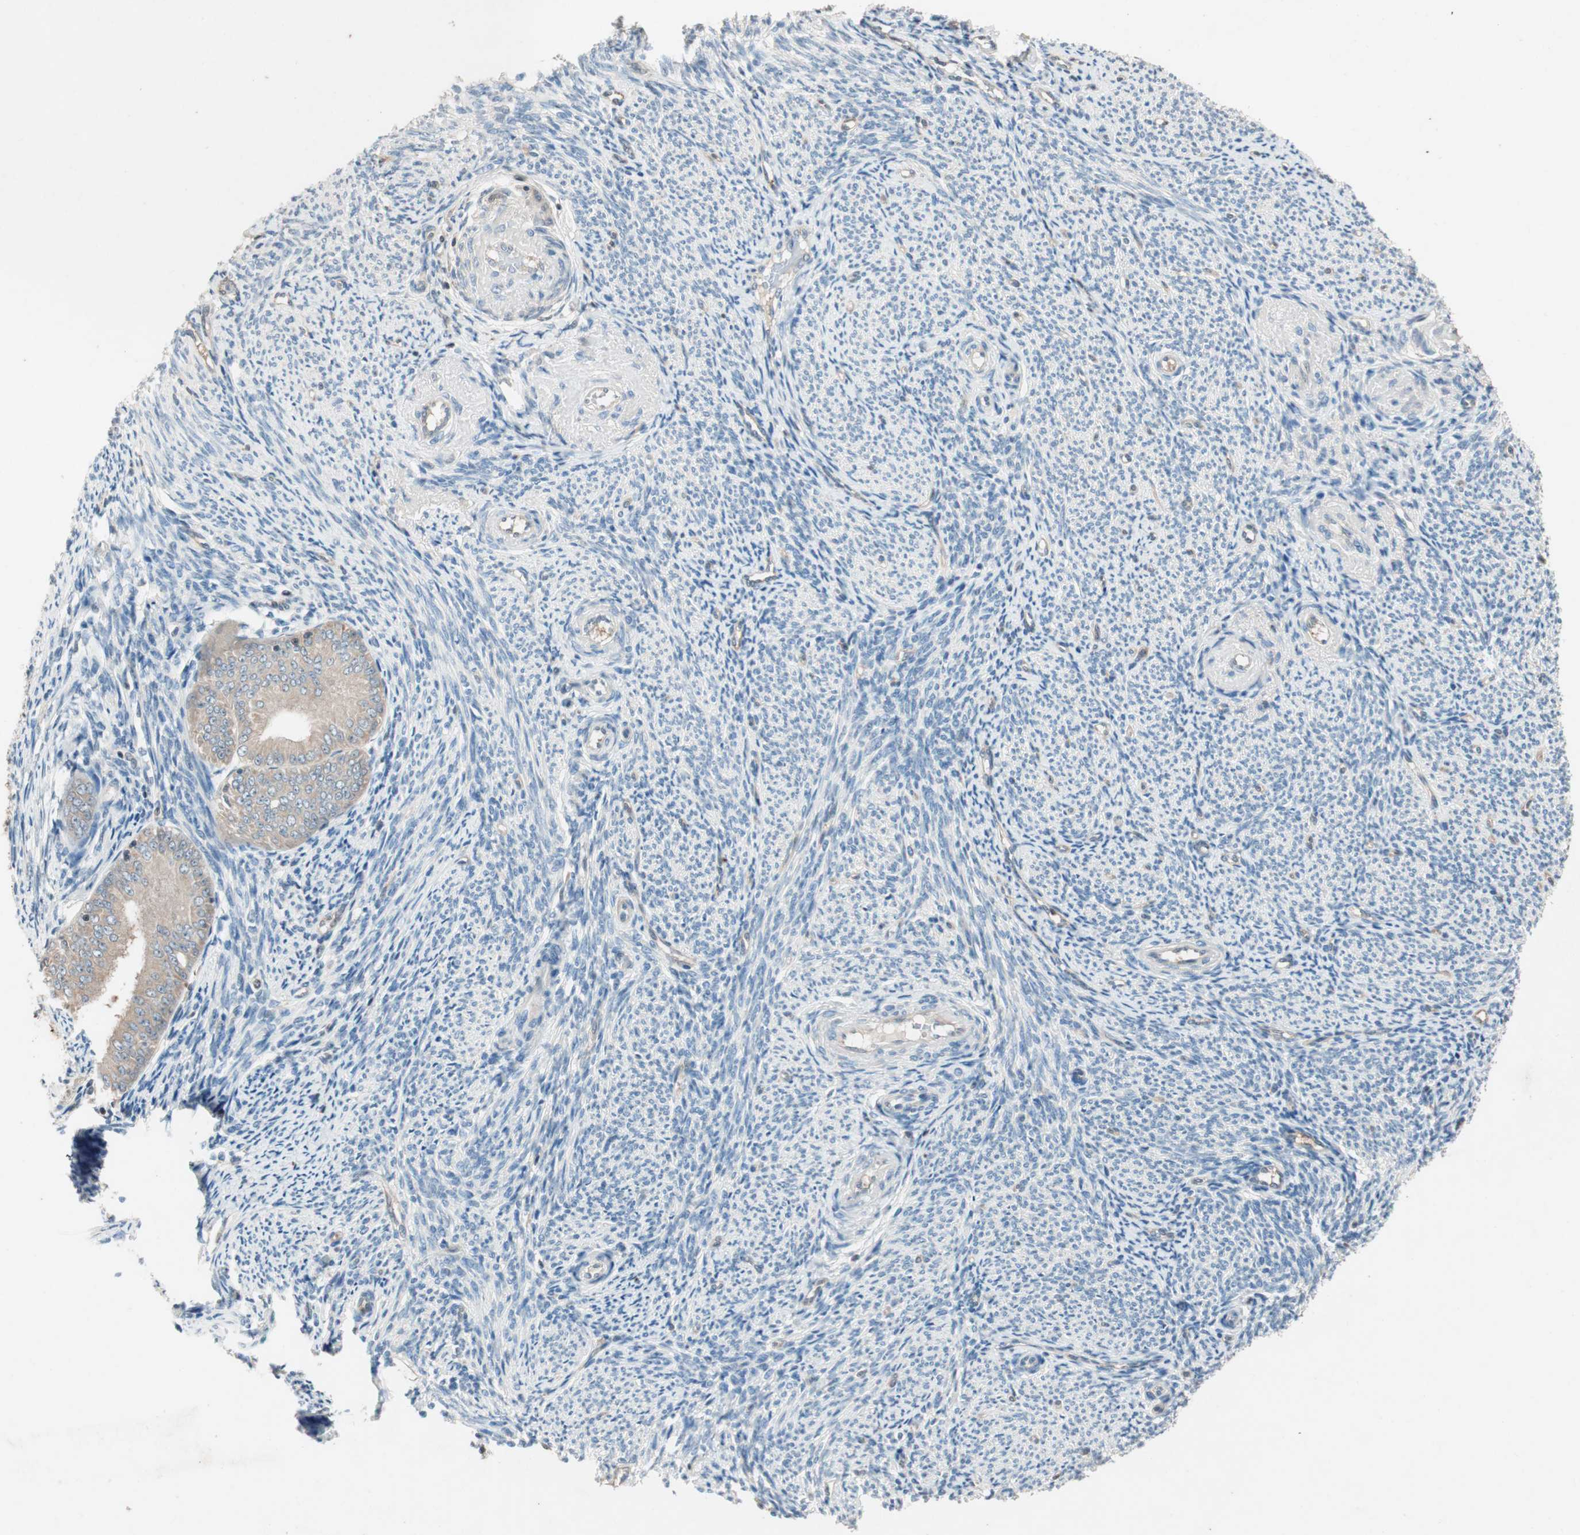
{"staining": {"intensity": "weak", "quantity": ">75%", "location": "cytoplasmic/membranous"}, "tissue": "endometrial cancer", "cell_type": "Tumor cells", "image_type": "cancer", "snomed": [{"axis": "morphology", "description": "Adenocarcinoma, NOS"}, {"axis": "topography", "description": "Endometrium"}], "caption": "This is a photomicrograph of immunohistochemistry (IHC) staining of endometrial cancer (adenocarcinoma), which shows weak positivity in the cytoplasmic/membranous of tumor cells.", "gene": "SERPINB5", "patient": {"sex": "female", "age": 63}}